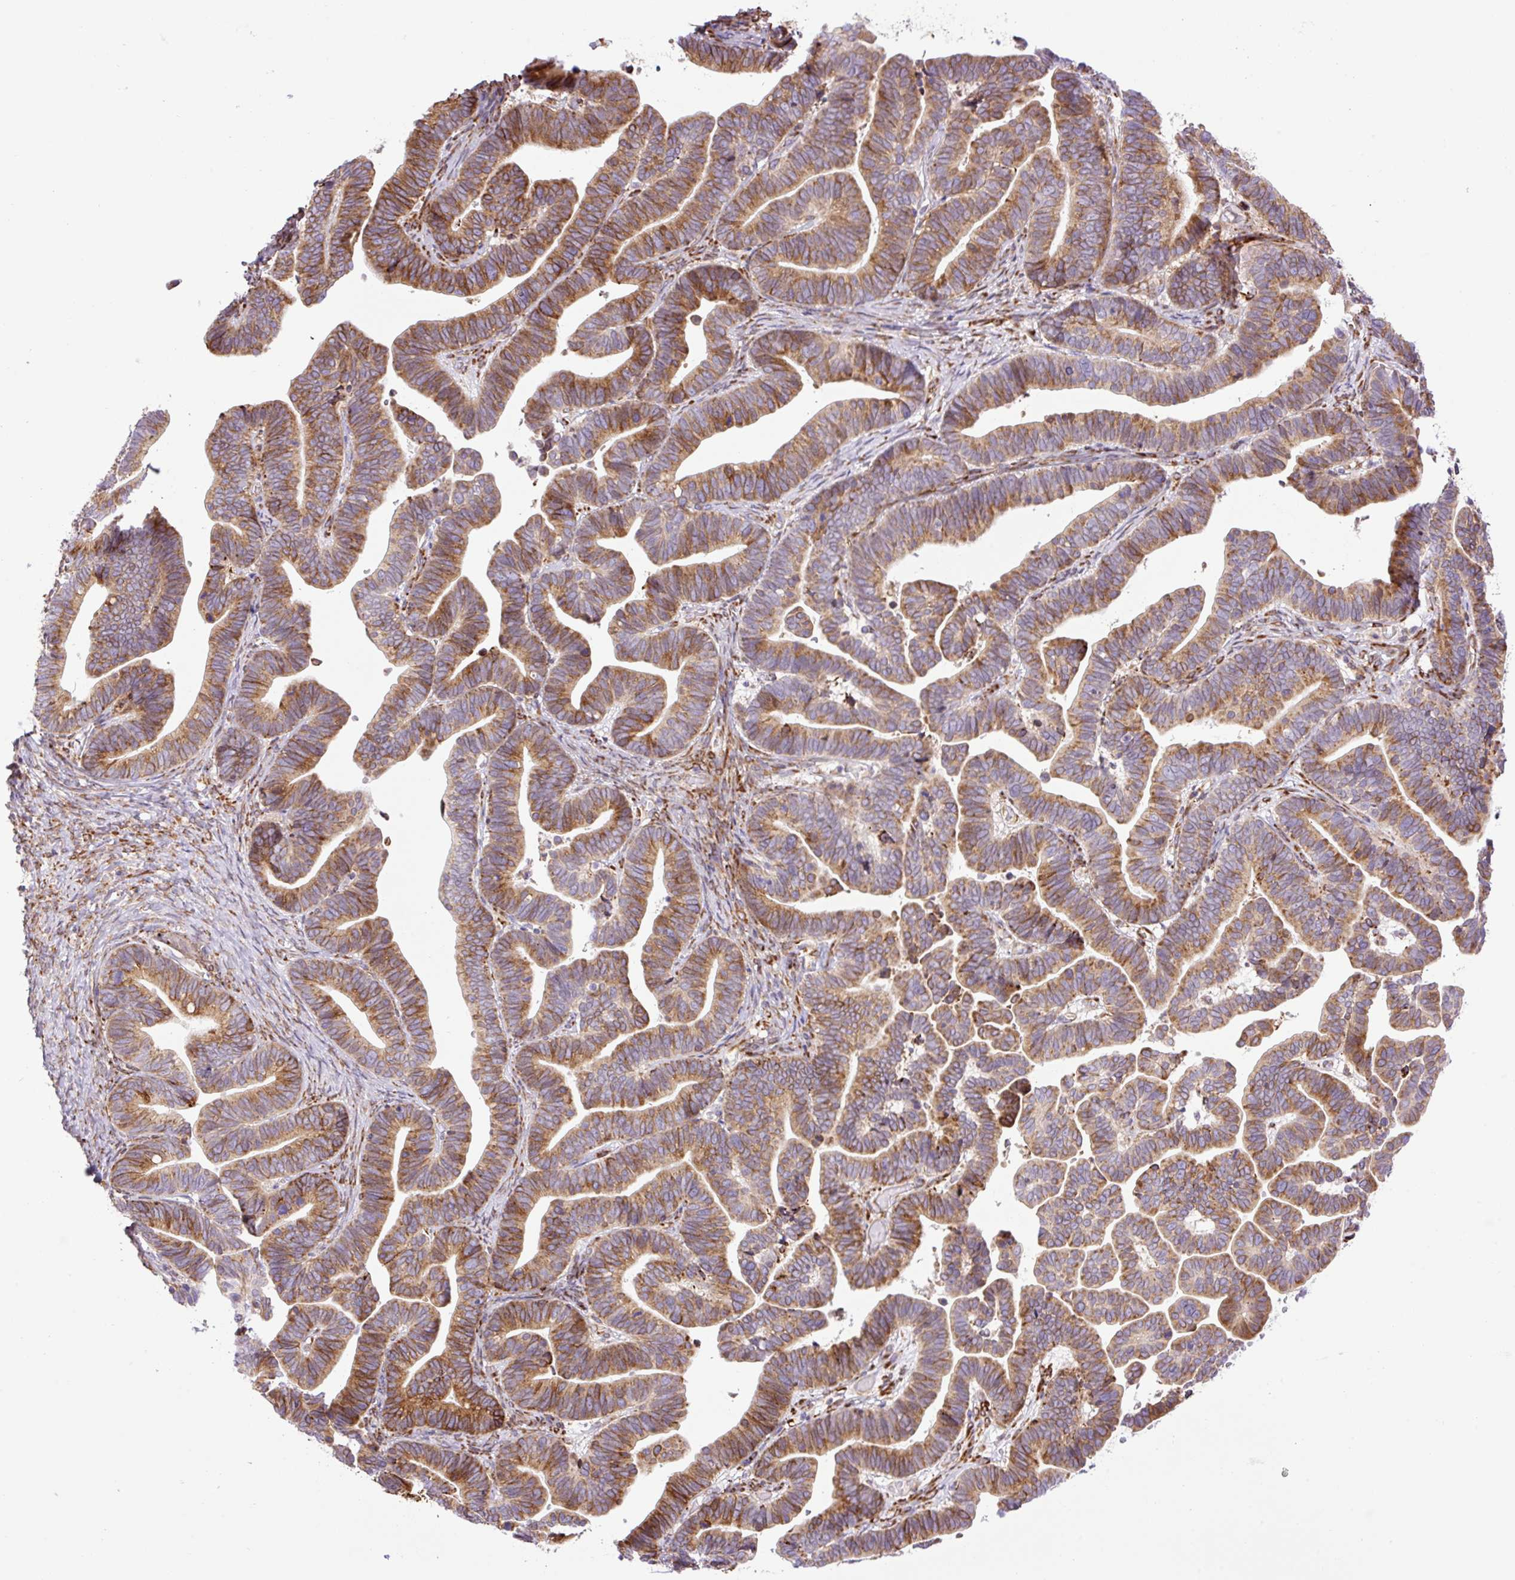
{"staining": {"intensity": "moderate", "quantity": ">75%", "location": "cytoplasmic/membranous"}, "tissue": "ovarian cancer", "cell_type": "Tumor cells", "image_type": "cancer", "snomed": [{"axis": "morphology", "description": "Cystadenocarcinoma, serous, NOS"}, {"axis": "topography", "description": "Ovary"}], "caption": "Serous cystadenocarcinoma (ovarian) stained for a protein demonstrates moderate cytoplasmic/membranous positivity in tumor cells.", "gene": "RAB30", "patient": {"sex": "female", "age": 56}}